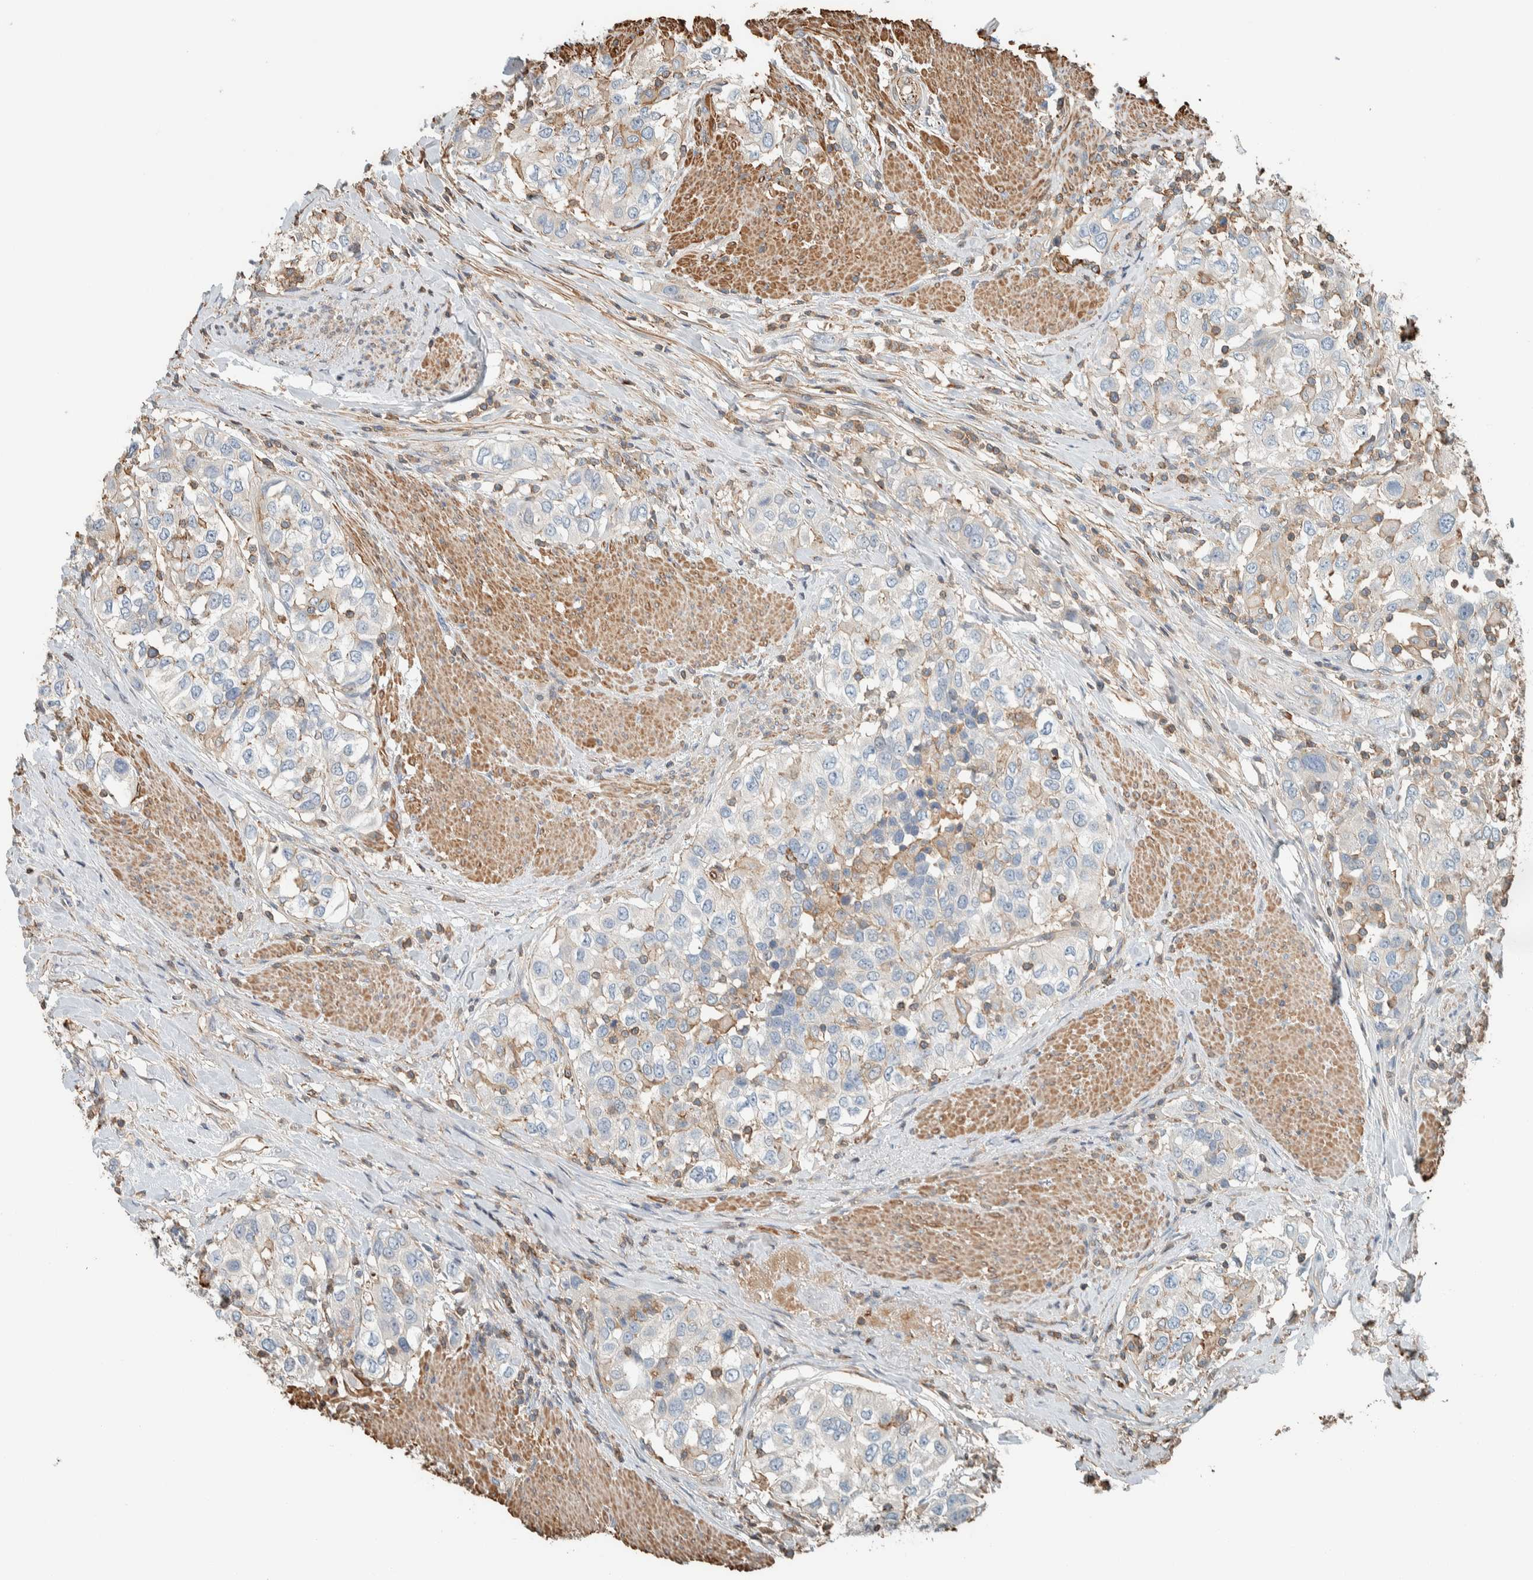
{"staining": {"intensity": "negative", "quantity": "none", "location": "none"}, "tissue": "urothelial cancer", "cell_type": "Tumor cells", "image_type": "cancer", "snomed": [{"axis": "morphology", "description": "Urothelial carcinoma, High grade"}, {"axis": "topography", "description": "Urinary bladder"}], "caption": "An image of human high-grade urothelial carcinoma is negative for staining in tumor cells.", "gene": "CTBP2", "patient": {"sex": "female", "age": 80}}